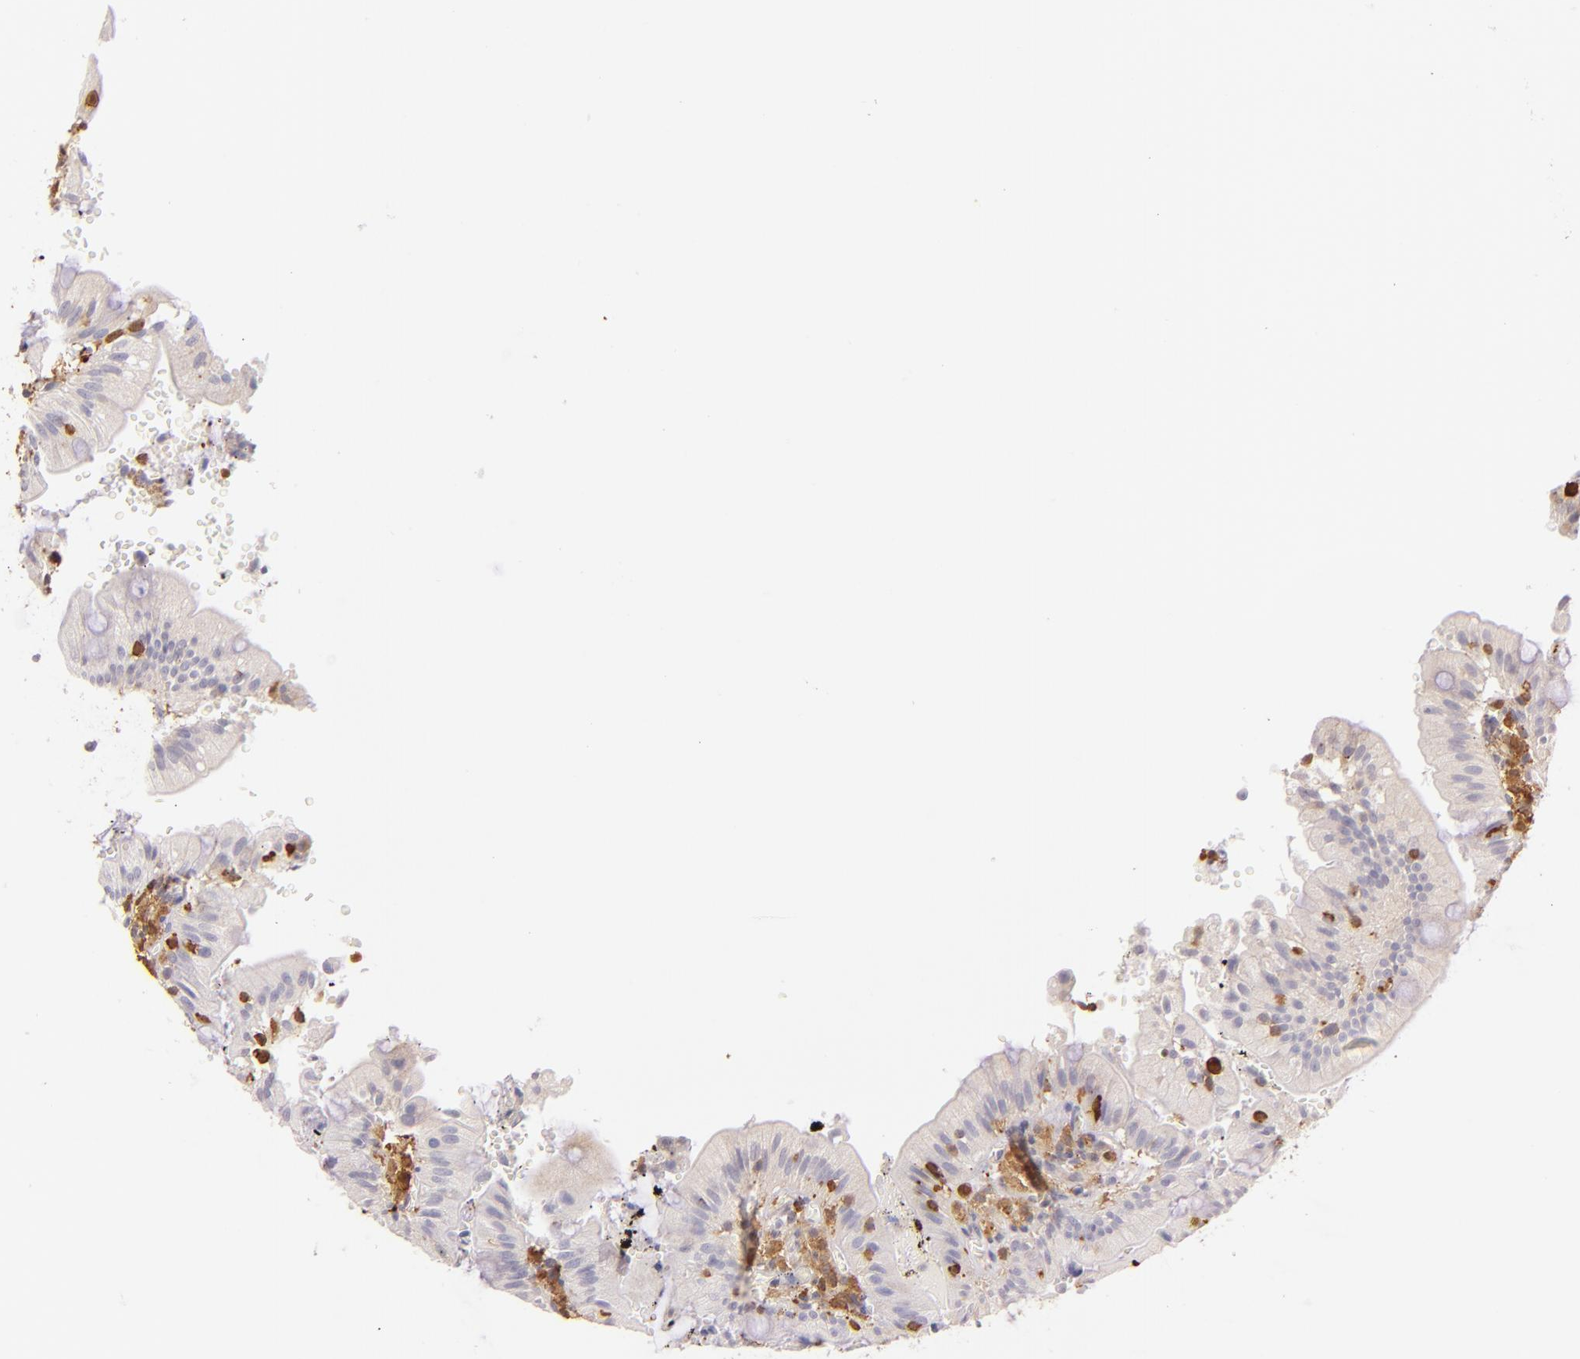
{"staining": {"intensity": "negative", "quantity": "none", "location": "none"}, "tissue": "small intestine", "cell_type": "Glandular cells", "image_type": "normal", "snomed": [{"axis": "morphology", "description": "Normal tissue, NOS"}, {"axis": "topography", "description": "Small intestine"}], "caption": "The micrograph displays no staining of glandular cells in benign small intestine.", "gene": "BTK", "patient": {"sex": "male", "age": 71}}